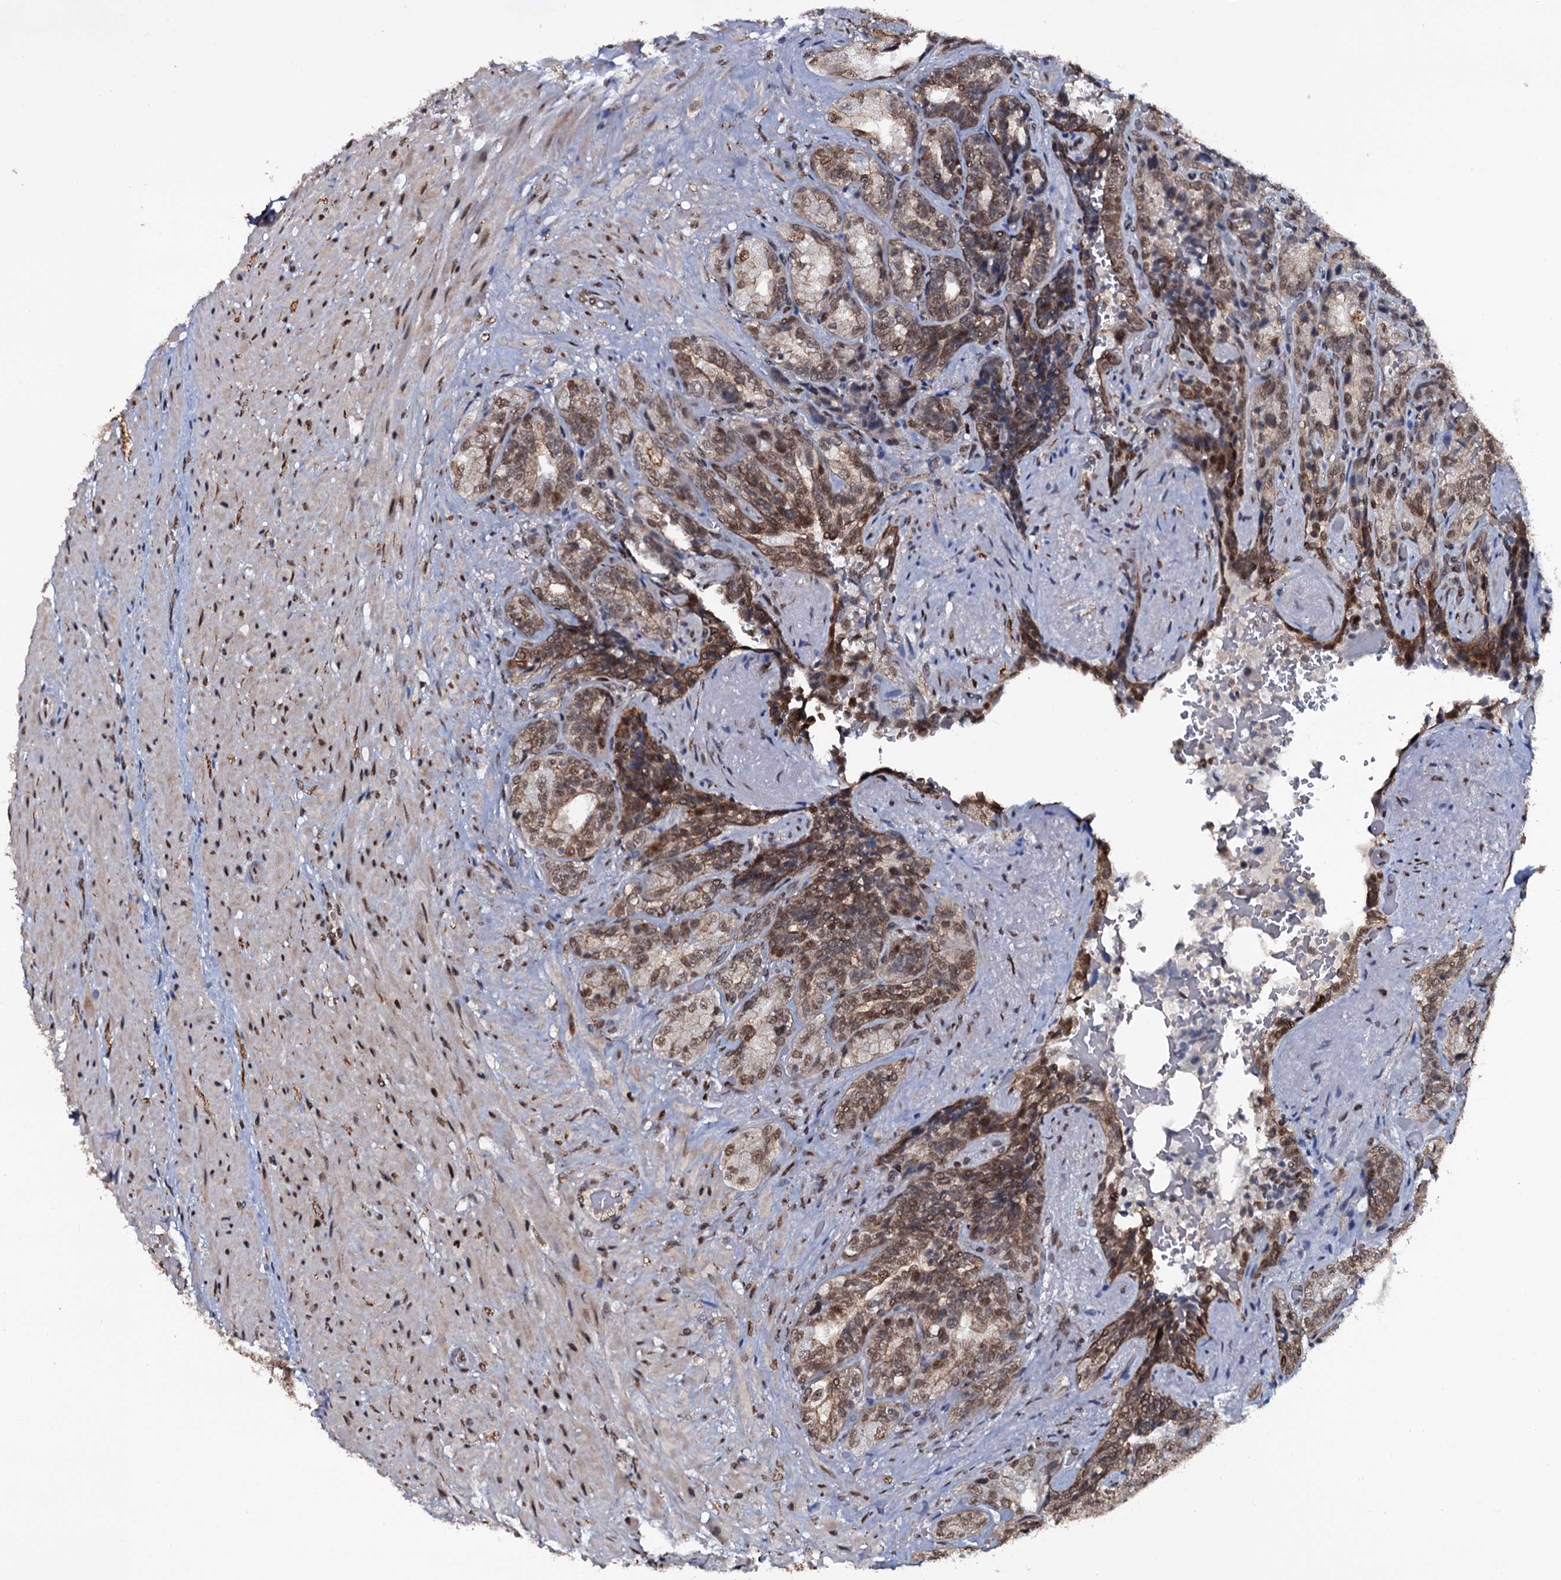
{"staining": {"intensity": "moderate", "quantity": "25%-75%", "location": "cytoplasmic/membranous,nuclear"}, "tissue": "seminal vesicle", "cell_type": "Glandular cells", "image_type": "normal", "snomed": [{"axis": "morphology", "description": "Normal tissue, NOS"}, {"axis": "topography", "description": "Seminal veicle"}, {"axis": "topography", "description": "Peripheral nerve tissue"}], "caption": "Glandular cells show medium levels of moderate cytoplasmic/membranous,nuclear staining in about 25%-75% of cells in unremarkable human seminal vesicle.", "gene": "SH2D4B", "patient": {"sex": "male", "age": 63}}